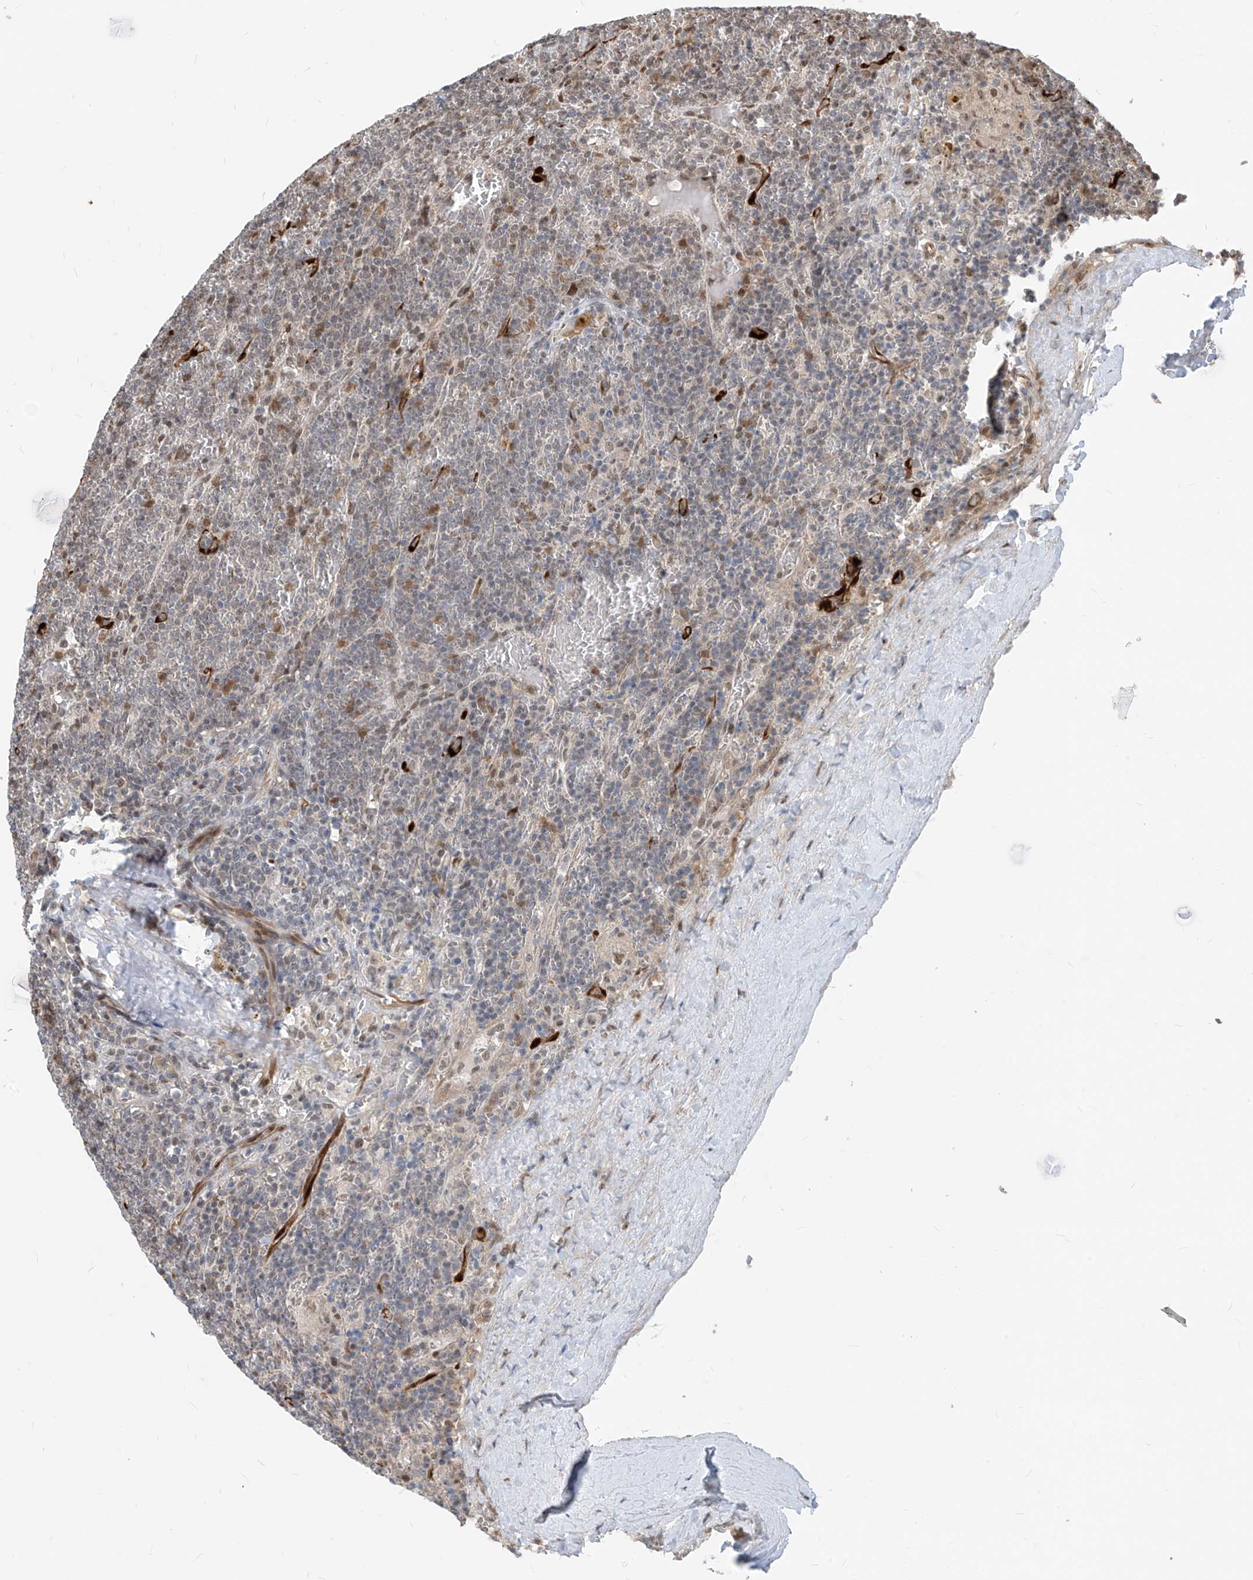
{"staining": {"intensity": "negative", "quantity": "none", "location": "none"}, "tissue": "lymphoma", "cell_type": "Tumor cells", "image_type": "cancer", "snomed": [{"axis": "morphology", "description": "Malignant lymphoma, non-Hodgkin's type, Low grade"}, {"axis": "topography", "description": "Spleen"}], "caption": "The image reveals no significant staining in tumor cells of low-grade malignant lymphoma, non-Hodgkin's type.", "gene": "RBP7", "patient": {"sex": "female", "age": 19}}